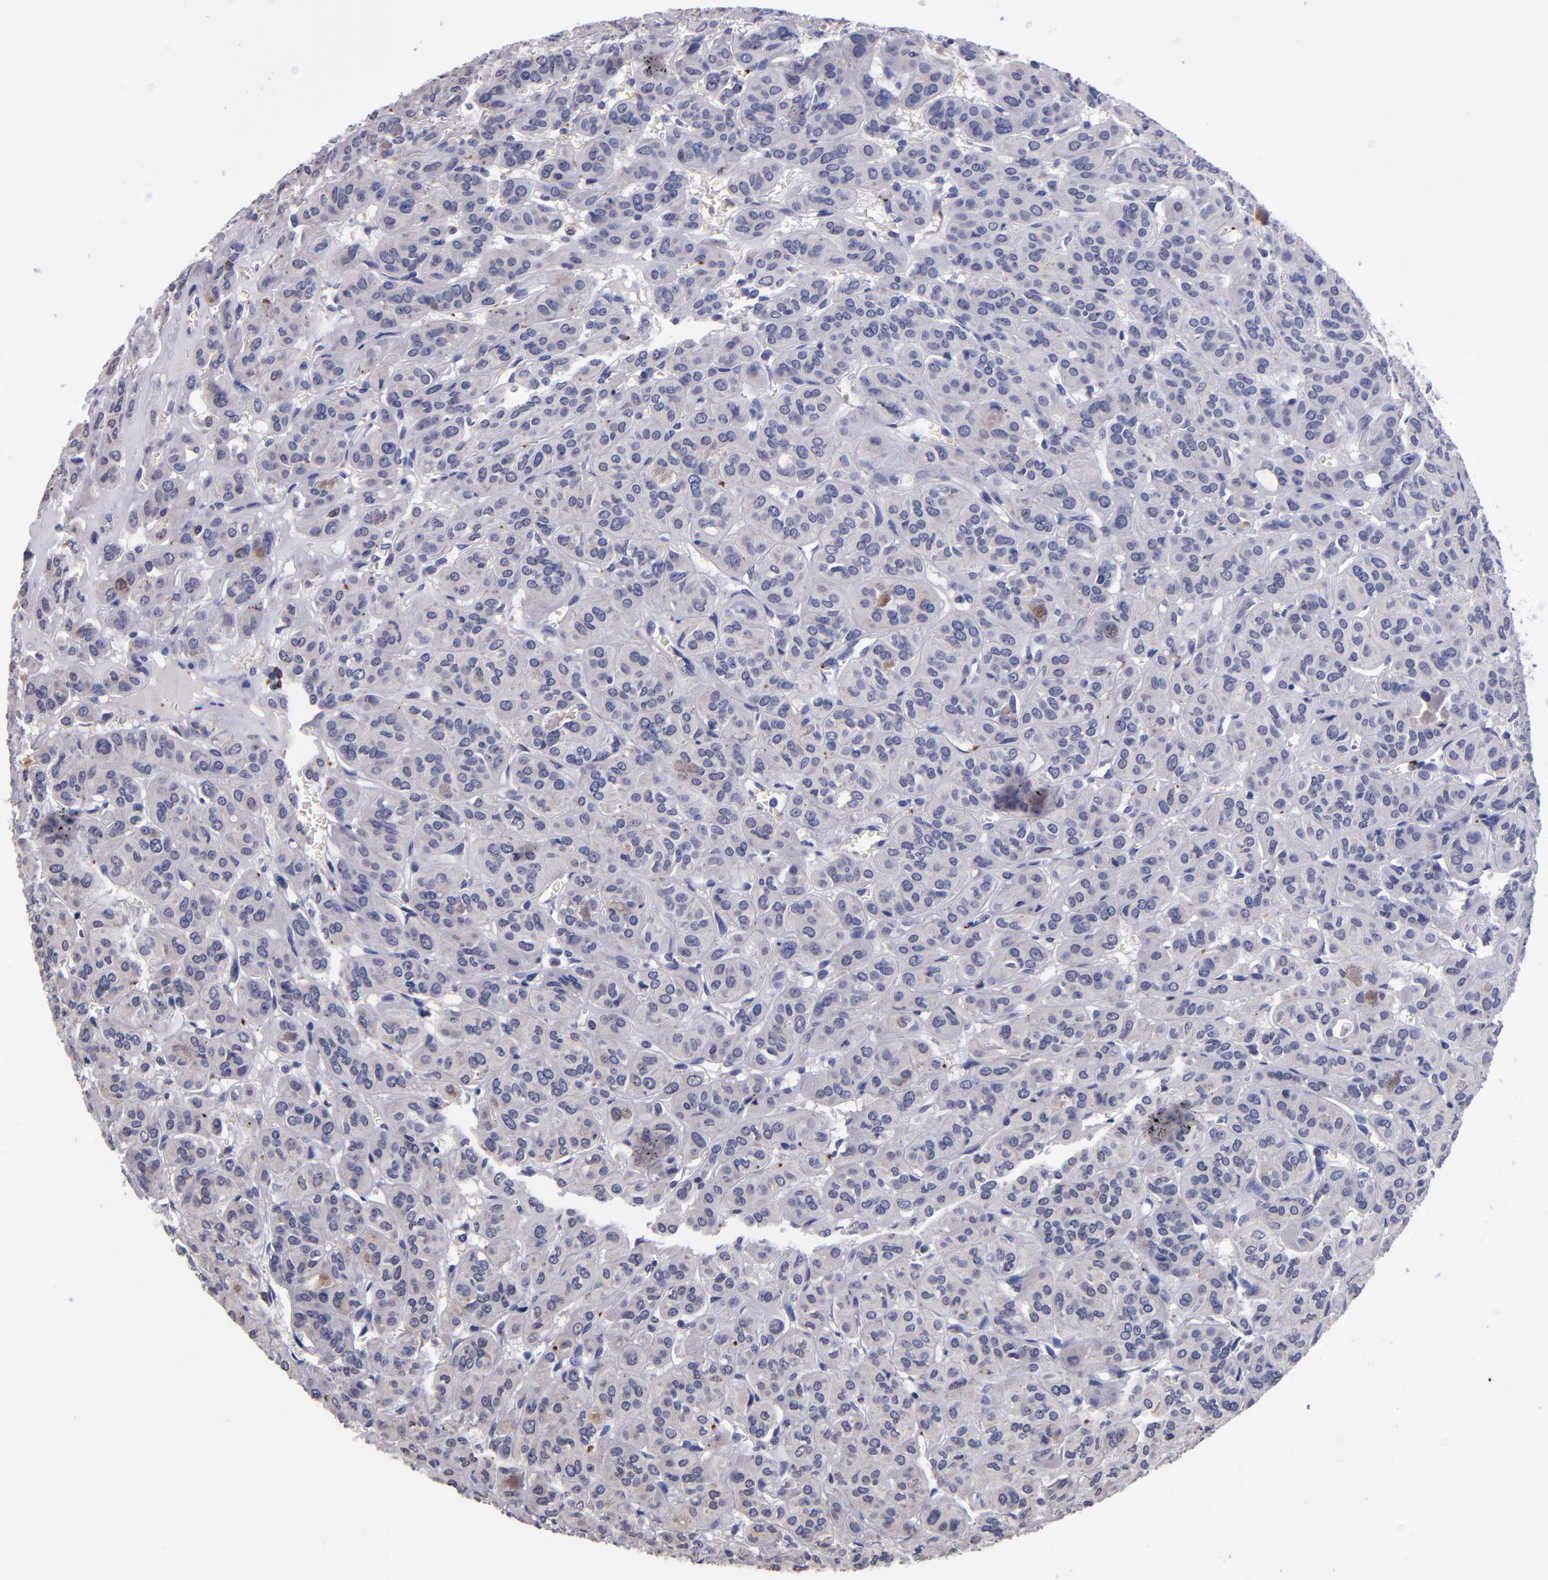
{"staining": {"intensity": "negative", "quantity": "none", "location": "none"}, "tissue": "thyroid cancer", "cell_type": "Tumor cells", "image_type": "cancer", "snomed": [{"axis": "morphology", "description": "Follicular adenoma carcinoma, NOS"}, {"axis": "topography", "description": "Thyroid gland"}], "caption": "Tumor cells show no significant staining in thyroid cancer (follicular adenoma carcinoma).", "gene": "SELP", "patient": {"sex": "female", "age": 71}}